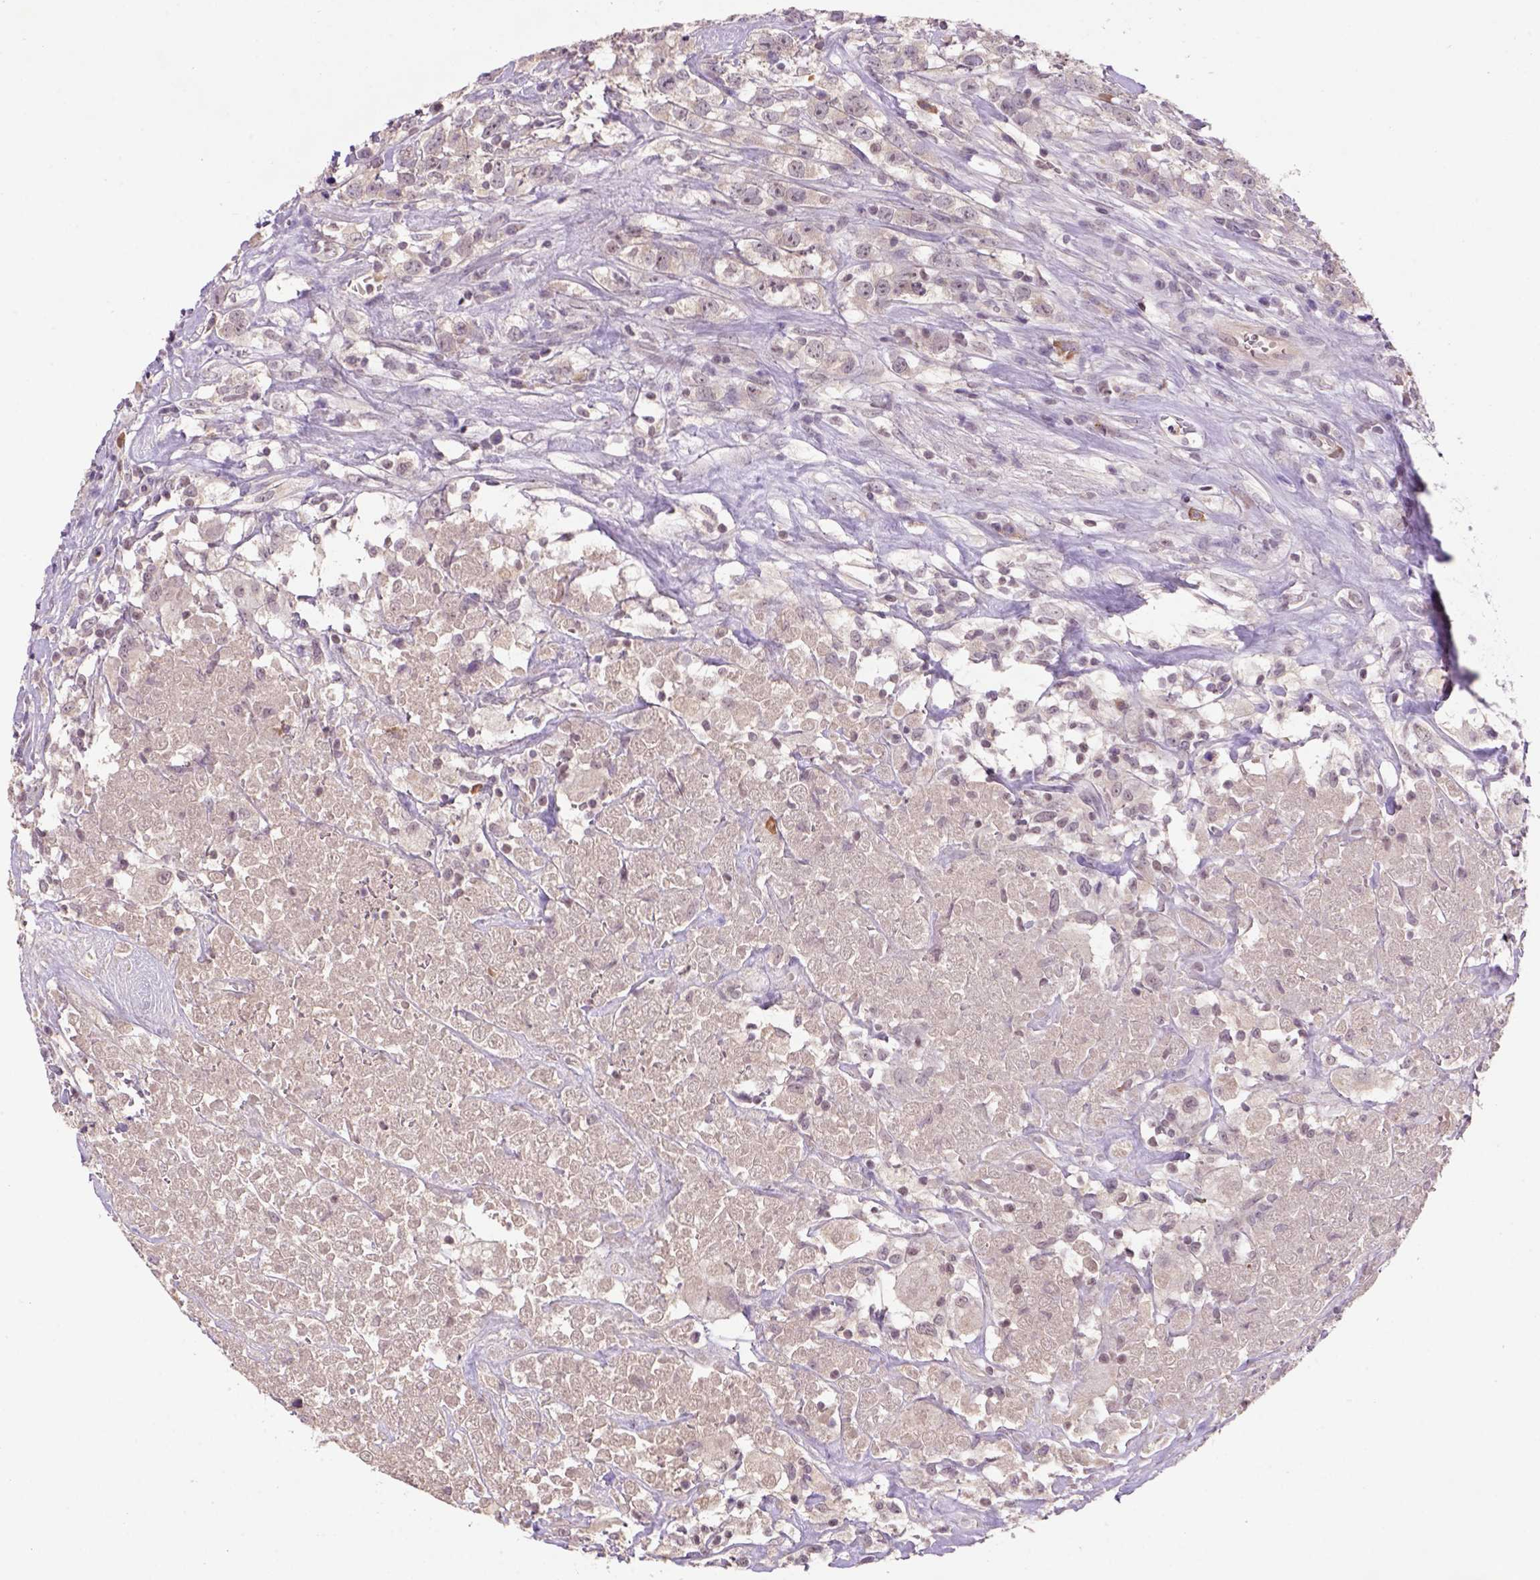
{"staining": {"intensity": "weak", "quantity": "25%-75%", "location": "cytoplasmic/membranous,nuclear"}, "tissue": "testis cancer", "cell_type": "Tumor cells", "image_type": "cancer", "snomed": [{"axis": "morphology", "description": "Seminoma, NOS"}, {"axis": "topography", "description": "Testis"}], "caption": "Immunohistochemistry (IHC) (DAB (3,3'-diaminobenzidine)) staining of human testis cancer reveals weak cytoplasmic/membranous and nuclear protein positivity in about 25%-75% of tumor cells. The protein of interest is stained brown, and the nuclei are stained in blue (DAB IHC with brightfield microscopy, high magnification).", "gene": "SCML4", "patient": {"sex": "male", "age": 59}}